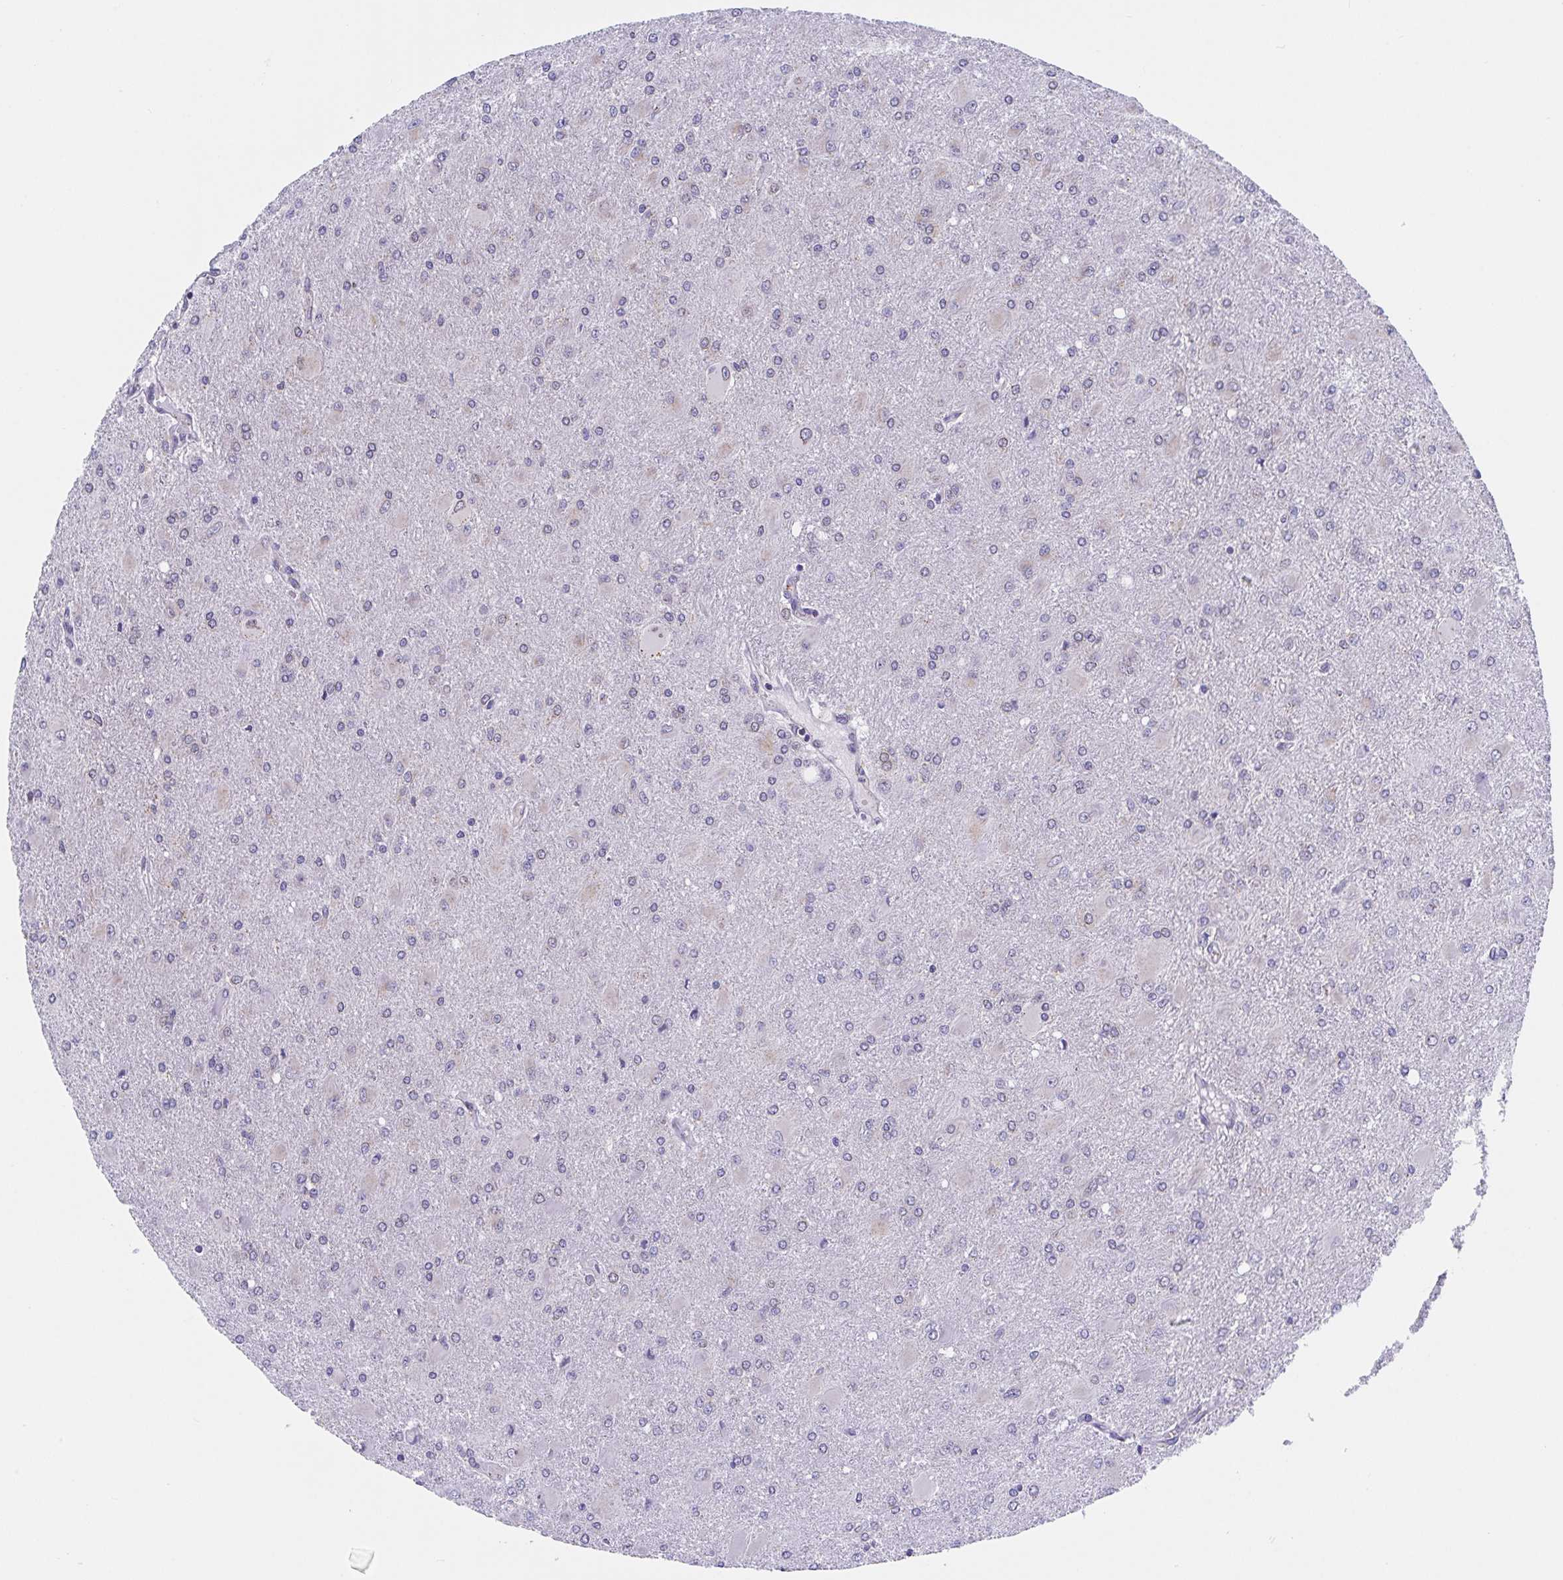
{"staining": {"intensity": "moderate", "quantity": "25%-75%", "location": "cytoplasmic/membranous"}, "tissue": "glioma", "cell_type": "Tumor cells", "image_type": "cancer", "snomed": [{"axis": "morphology", "description": "Glioma, malignant, High grade"}, {"axis": "topography", "description": "Brain"}], "caption": "This is a micrograph of immunohistochemistry (IHC) staining of glioma, which shows moderate staining in the cytoplasmic/membranous of tumor cells.", "gene": "PROSER3", "patient": {"sex": "male", "age": 67}}